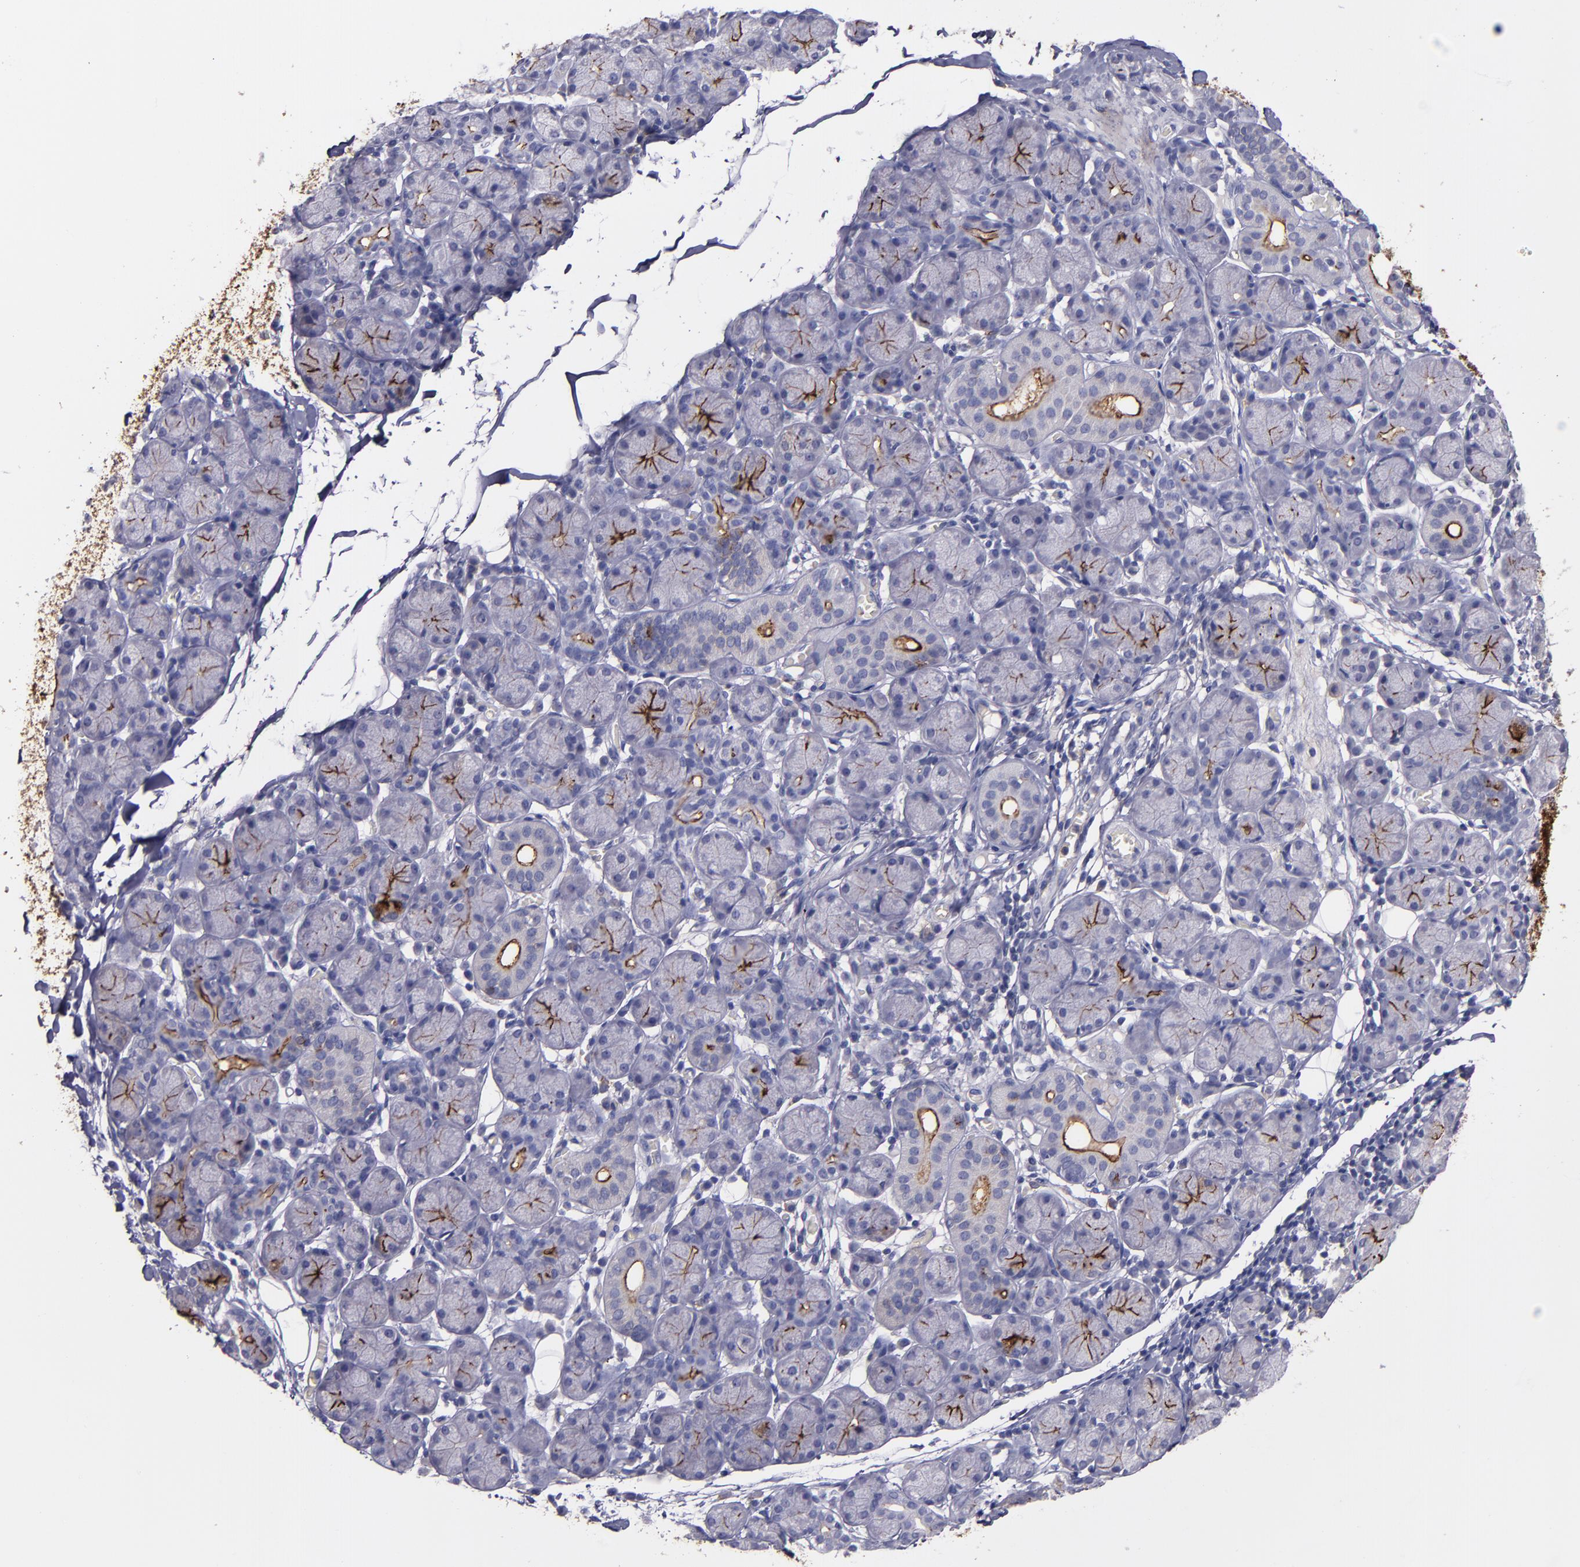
{"staining": {"intensity": "moderate", "quantity": "25%-75%", "location": "cytoplasmic/membranous"}, "tissue": "salivary gland", "cell_type": "Glandular cells", "image_type": "normal", "snomed": [{"axis": "morphology", "description": "Normal tissue, NOS"}, {"axis": "topography", "description": "Salivary gland"}], "caption": "DAB immunohistochemical staining of benign human salivary gland demonstrates moderate cytoplasmic/membranous protein staining in approximately 25%-75% of glandular cells.", "gene": "MFGE8", "patient": {"sex": "female", "age": 24}}